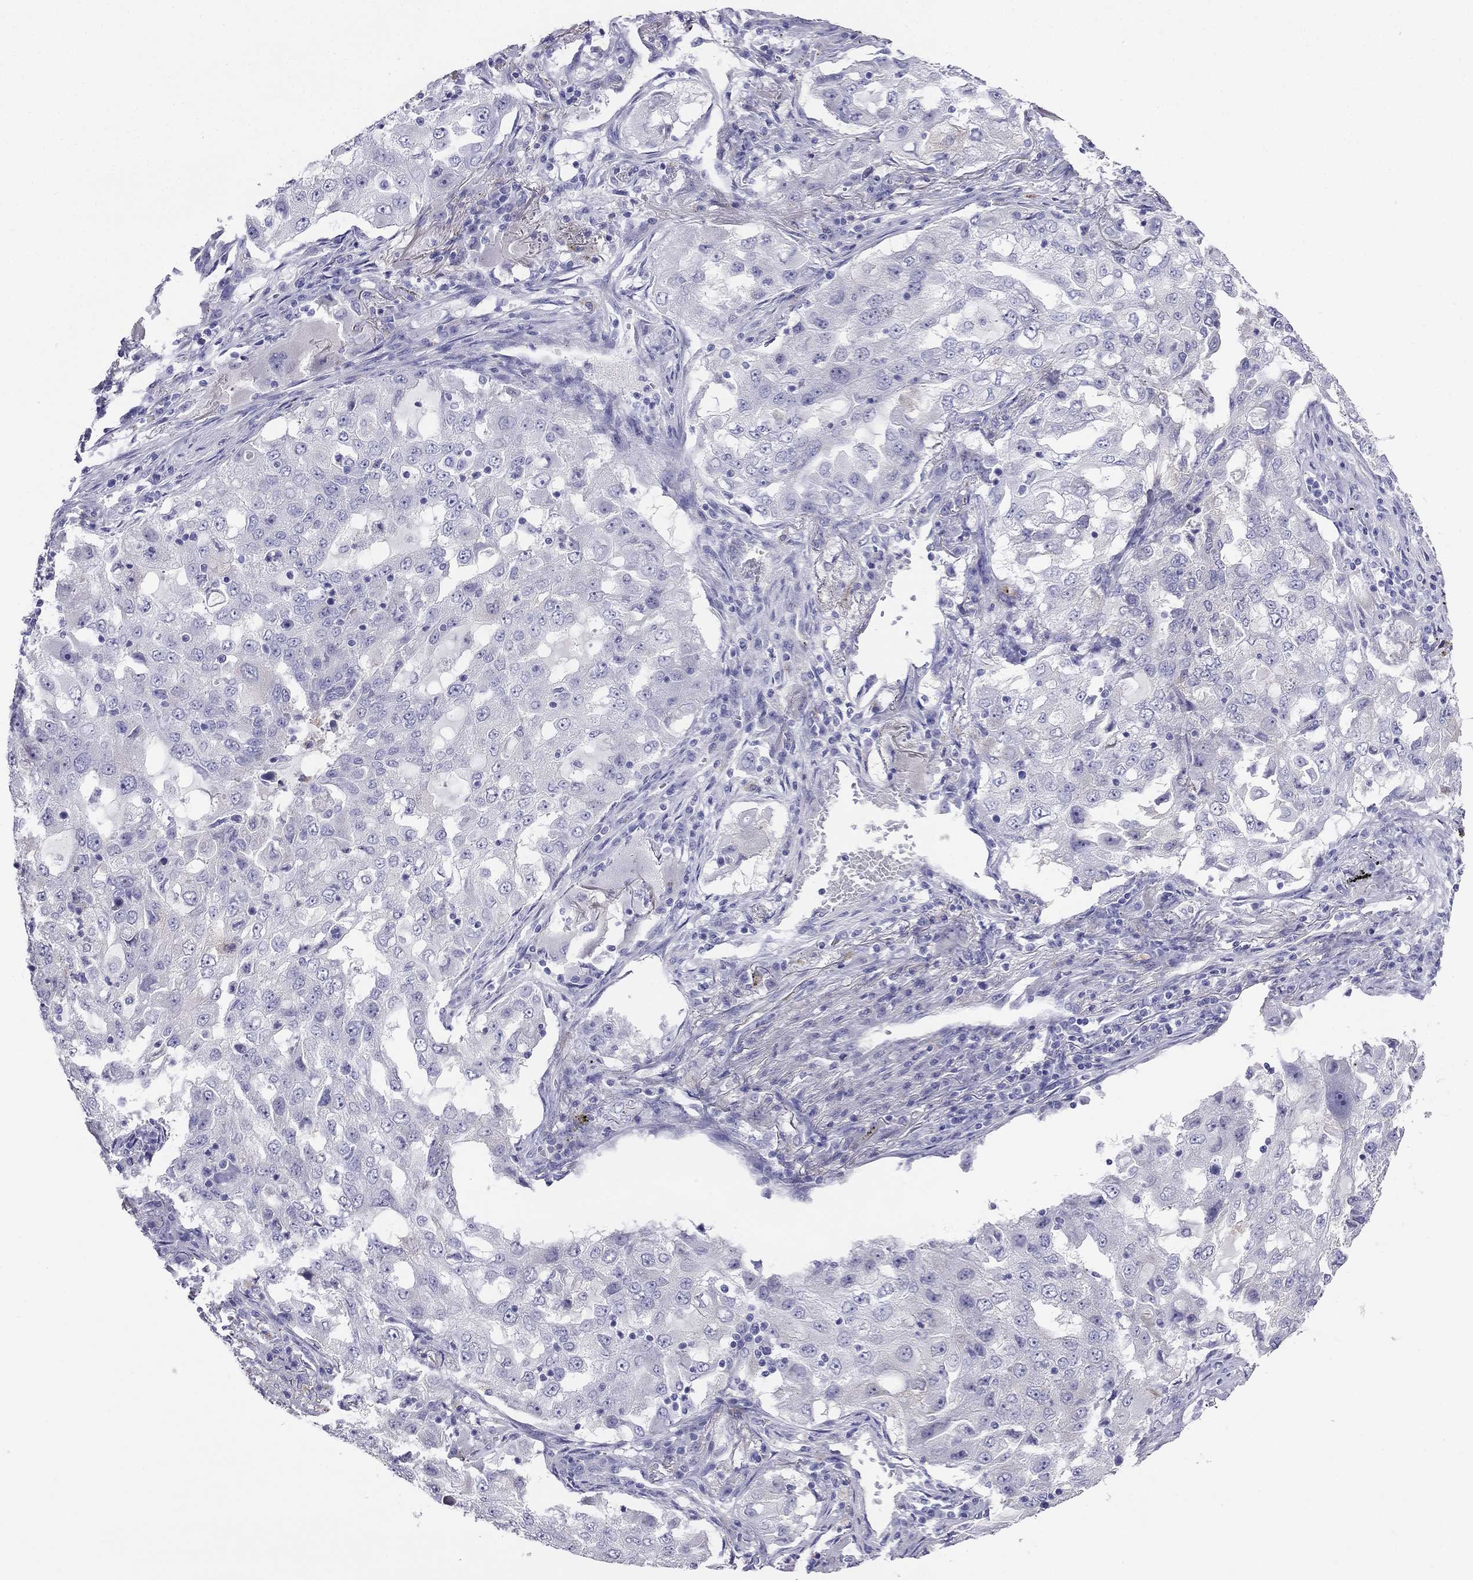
{"staining": {"intensity": "negative", "quantity": "none", "location": "none"}, "tissue": "lung cancer", "cell_type": "Tumor cells", "image_type": "cancer", "snomed": [{"axis": "morphology", "description": "Adenocarcinoma, NOS"}, {"axis": "topography", "description": "Lung"}], "caption": "IHC image of lung cancer (adenocarcinoma) stained for a protein (brown), which shows no positivity in tumor cells. The staining was performed using DAB (3,3'-diaminobenzidine) to visualize the protein expression in brown, while the nuclei were stained in blue with hematoxylin (Magnification: 20x).", "gene": "ALOXE3", "patient": {"sex": "female", "age": 61}}